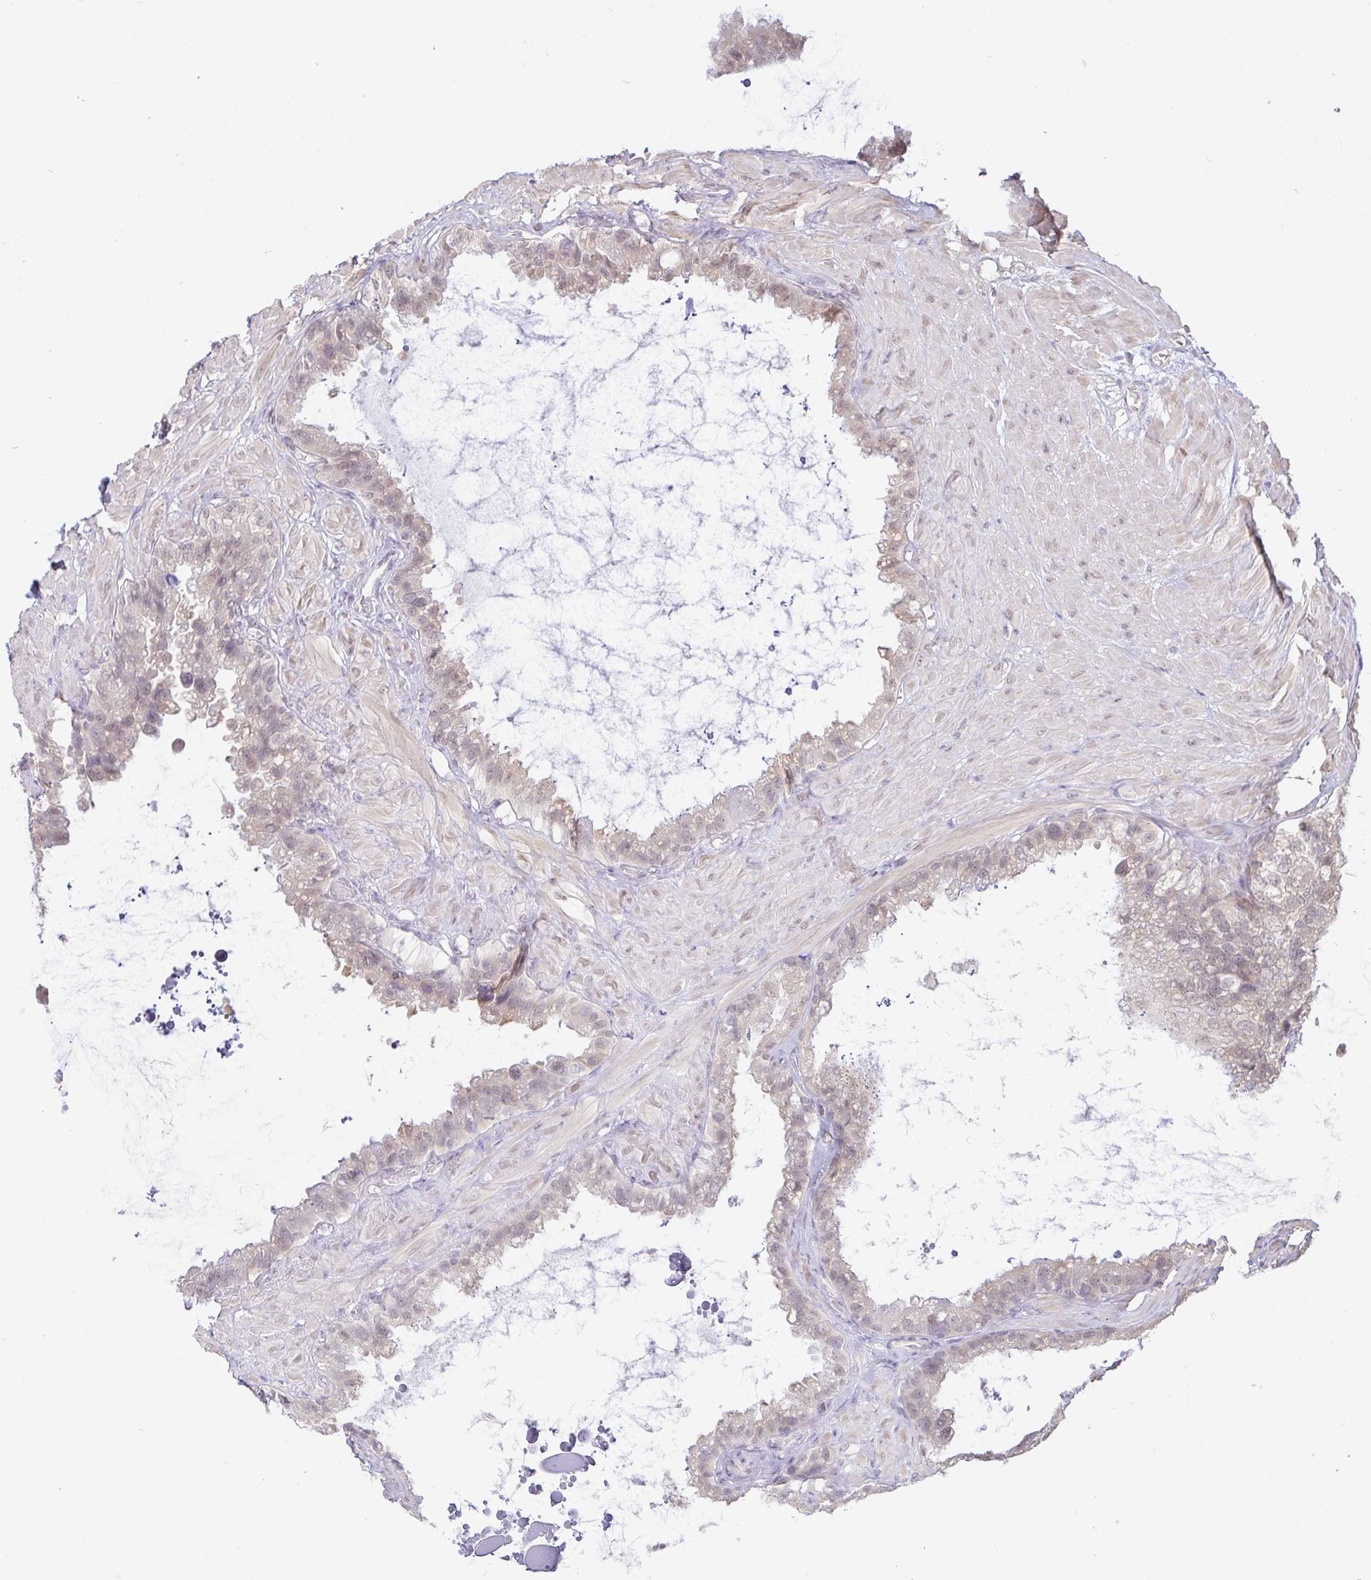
{"staining": {"intensity": "weak", "quantity": "25%-75%", "location": "cytoplasmic/membranous,nuclear"}, "tissue": "seminal vesicle", "cell_type": "Glandular cells", "image_type": "normal", "snomed": [{"axis": "morphology", "description": "Normal tissue, NOS"}, {"axis": "topography", "description": "Seminal veicle"}, {"axis": "topography", "description": "Peripheral nerve tissue"}], "caption": "A micrograph of seminal vesicle stained for a protein reveals weak cytoplasmic/membranous,nuclear brown staining in glandular cells. (Stains: DAB (3,3'-diaminobenzidine) in brown, nuclei in blue, Microscopy: brightfield microscopy at high magnification).", "gene": "HYPK", "patient": {"sex": "male", "age": 76}}